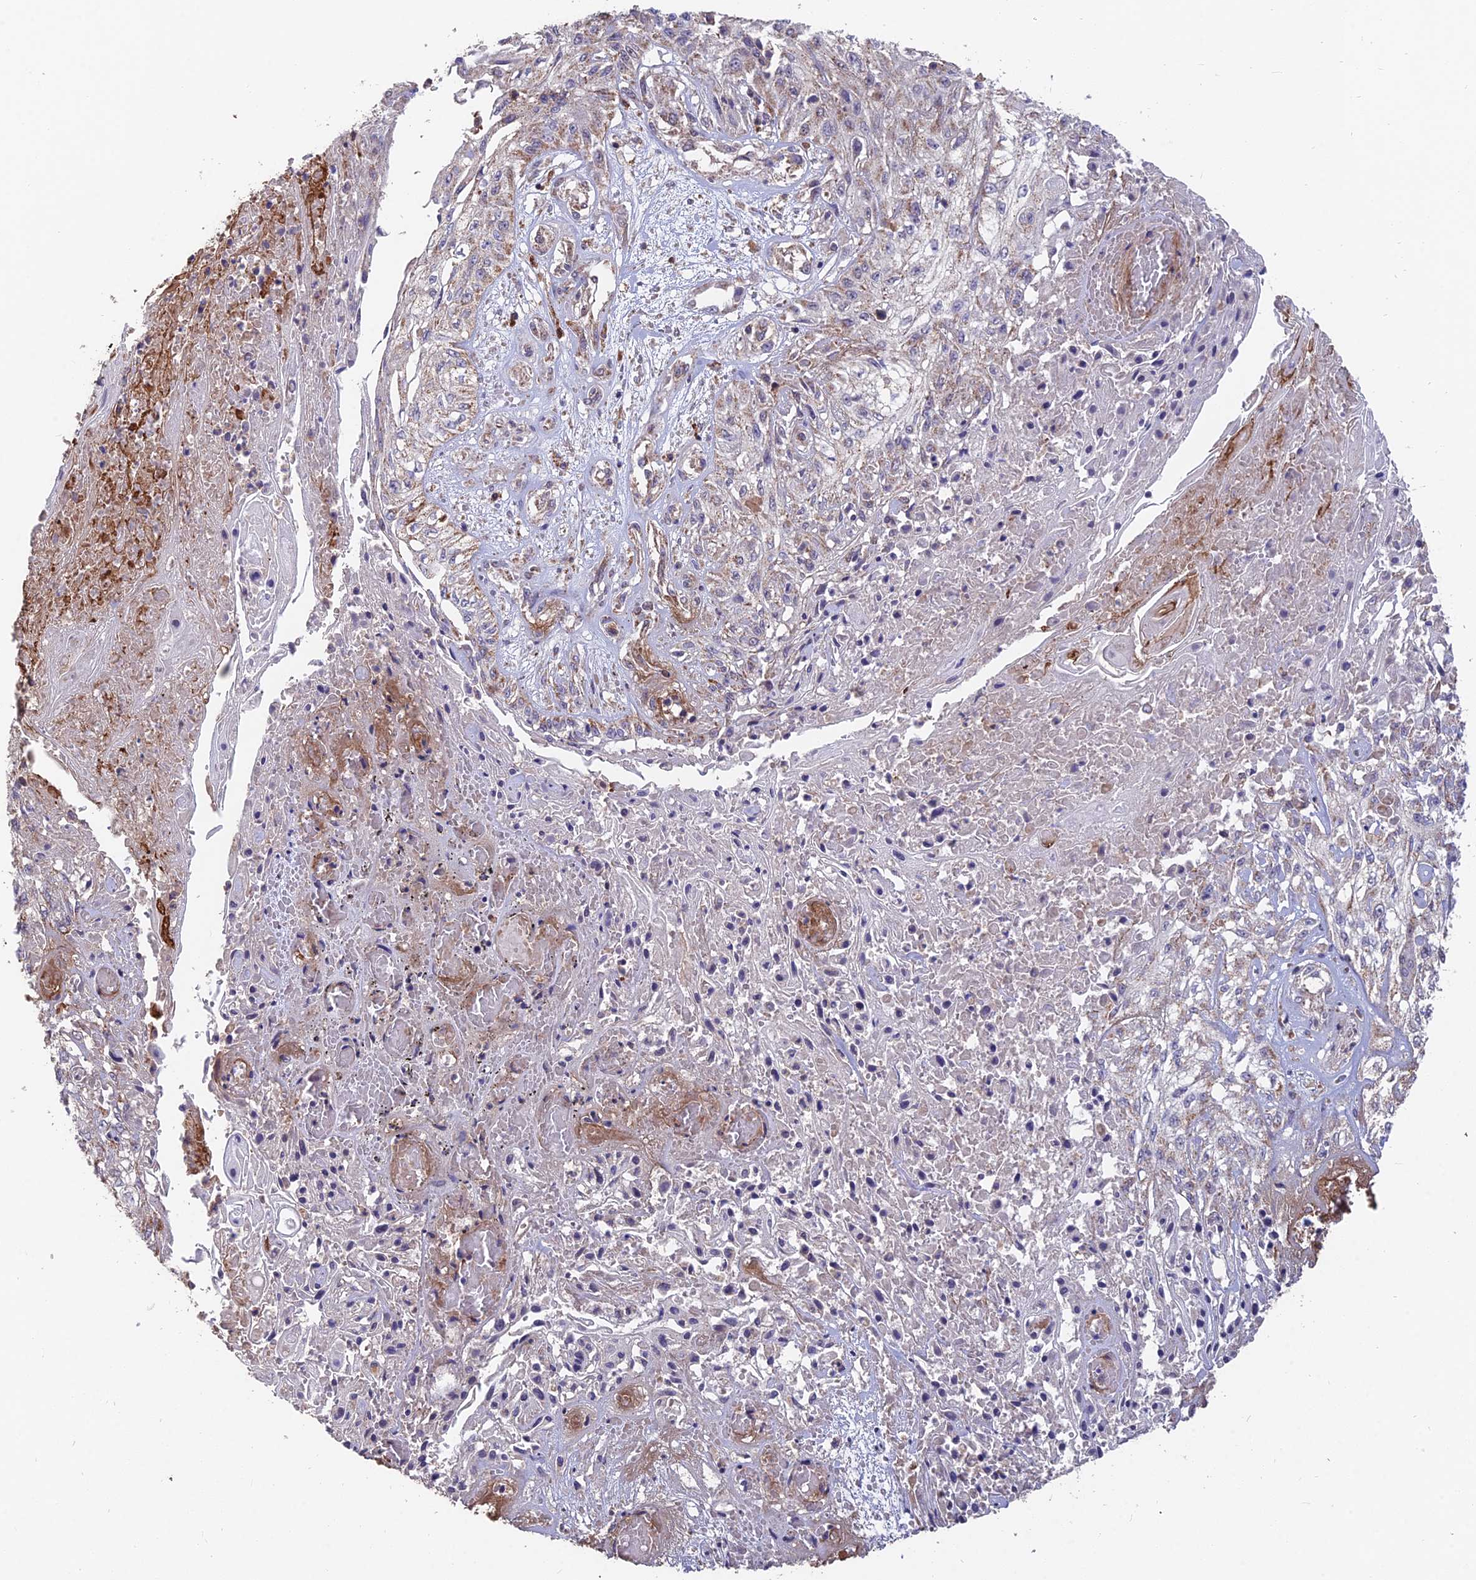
{"staining": {"intensity": "moderate", "quantity": "<25%", "location": "cytoplasmic/membranous"}, "tissue": "skin cancer", "cell_type": "Tumor cells", "image_type": "cancer", "snomed": [{"axis": "morphology", "description": "Squamous cell carcinoma, NOS"}, {"axis": "morphology", "description": "Squamous cell carcinoma, metastatic, NOS"}, {"axis": "topography", "description": "Skin"}, {"axis": "topography", "description": "Lymph node"}], "caption": "Metastatic squamous cell carcinoma (skin) was stained to show a protein in brown. There is low levels of moderate cytoplasmic/membranous positivity in approximately <25% of tumor cells. Immunohistochemistry stains the protein of interest in brown and the nuclei are stained blue.", "gene": "IFT22", "patient": {"sex": "male", "age": 75}}